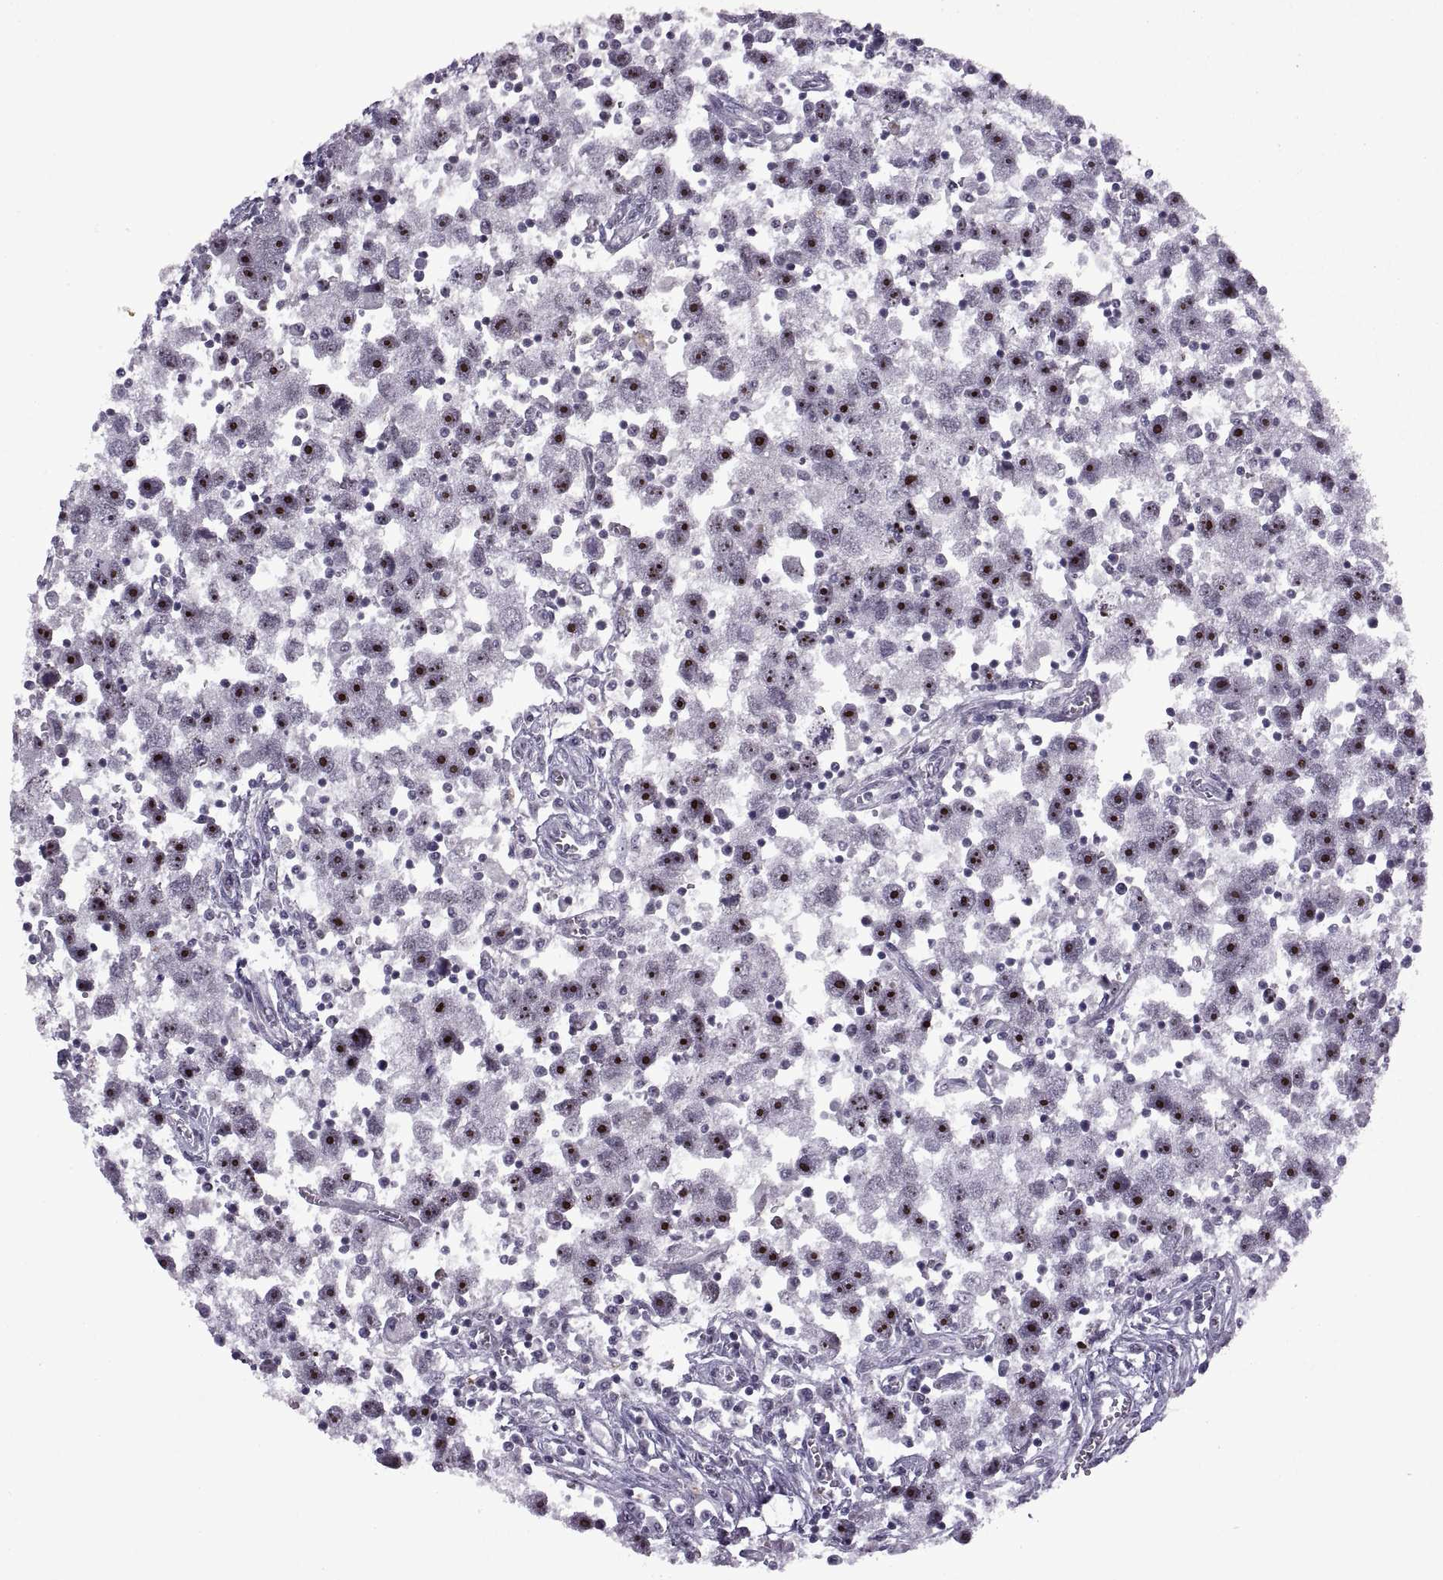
{"staining": {"intensity": "strong", "quantity": ">75%", "location": "nuclear"}, "tissue": "testis cancer", "cell_type": "Tumor cells", "image_type": "cancer", "snomed": [{"axis": "morphology", "description": "Seminoma, NOS"}, {"axis": "topography", "description": "Testis"}], "caption": "Protein staining exhibits strong nuclear staining in about >75% of tumor cells in seminoma (testis). (brown staining indicates protein expression, while blue staining denotes nuclei).", "gene": "SINHCAF", "patient": {"sex": "male", "age": 30}}